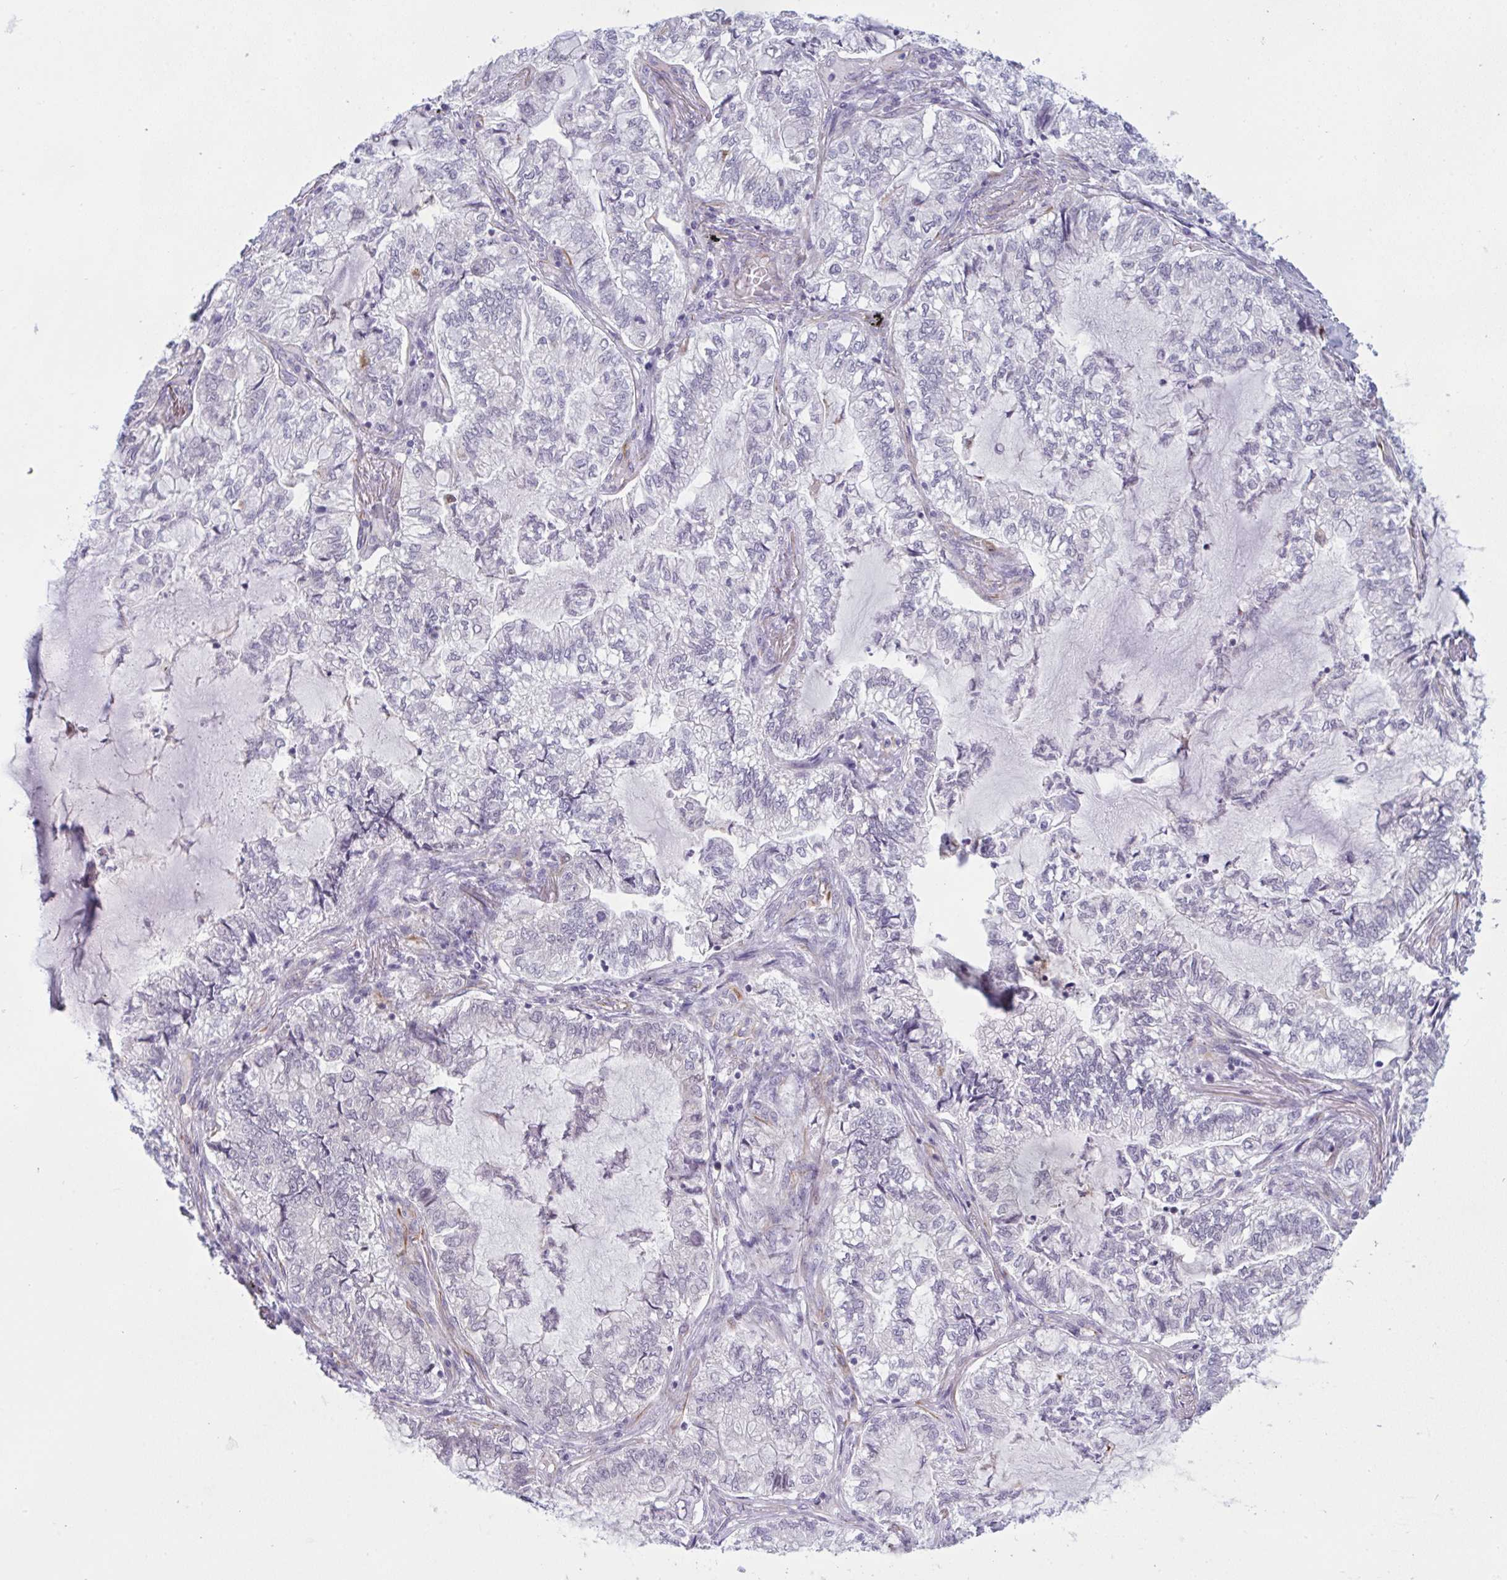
{"staining": {"intensity": "negative", "quantity": "none", "location": "none"}, "tissue": "lung cancer", "cell_type": "Tumor cells", "image_type": "cancer", "snomed": [{"axis": "morphology", "description": "Adenocarcinoma, NOS"}, {"axis": "topography", "description": "Lymph node"}, {"axis": "topography", "description": "Lung"}], "caption": "Lung cancer (adenocarcinoma) stained for a protein using immunohistochemistry (IHC) demonstrates no positivity tumor cells.", "gene": "DCBLD1", "patient": {"sex": "male", "age": 66}}